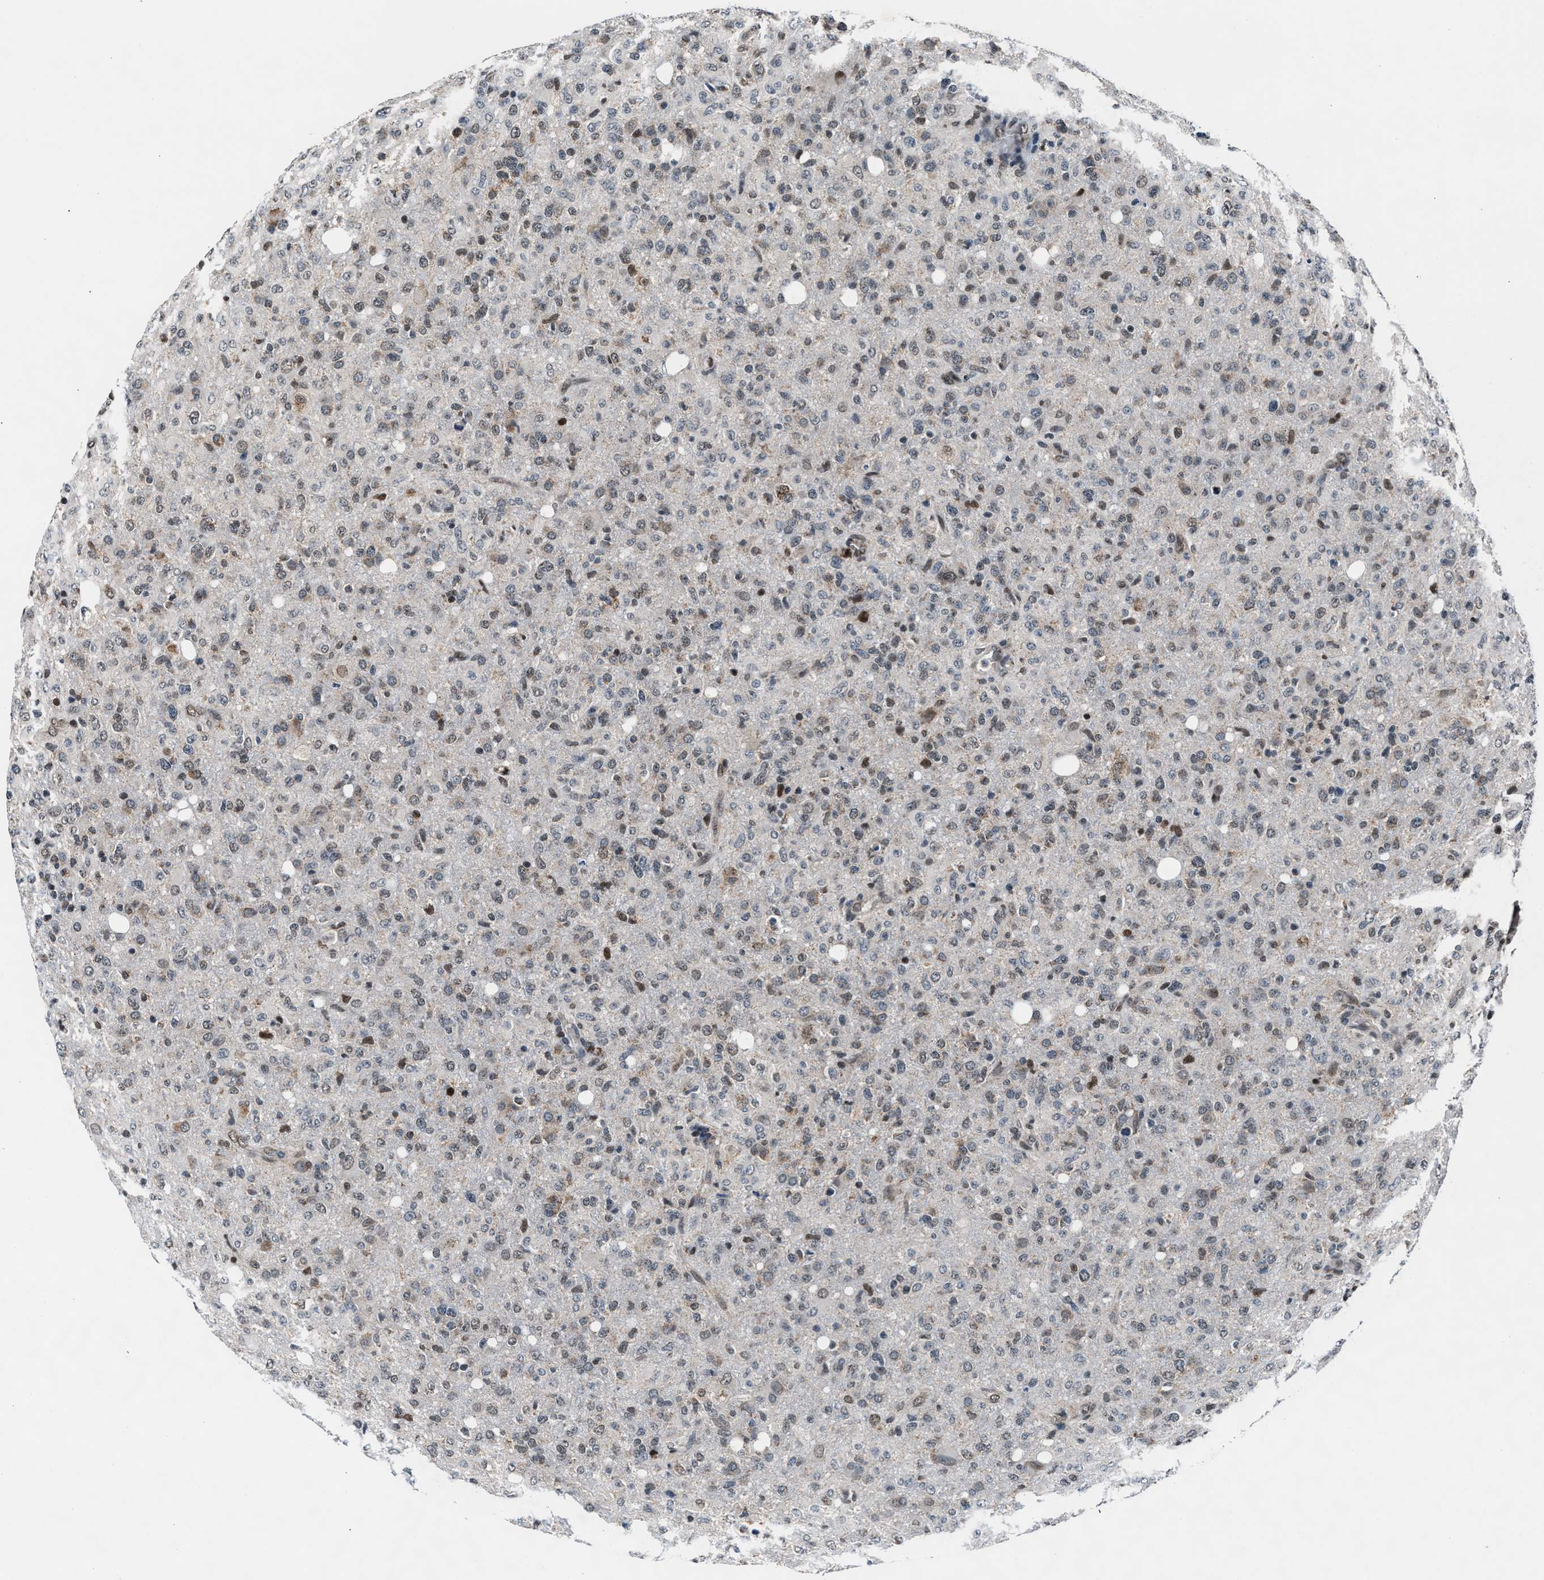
{"staining": {"intensity": "weak", "quantity": "<25%", "location": "cytoplasmic/membranous,nuclear"}, "tissue": "glioma", "cell_type": "Tumor cells", "image_type": "cancer", "snomed": [{"axis": "morphology", "description": "Glioma, malignant, High grade"}, {"axis": "topography", "description": "Brain"}], "caption": "Tumor cells show no significant protein staining in glioma. (IHC, brightfield microscopy, high magnification).", "gene": "PRRC2B", "patient": {"sex": "female", "age": 57}}